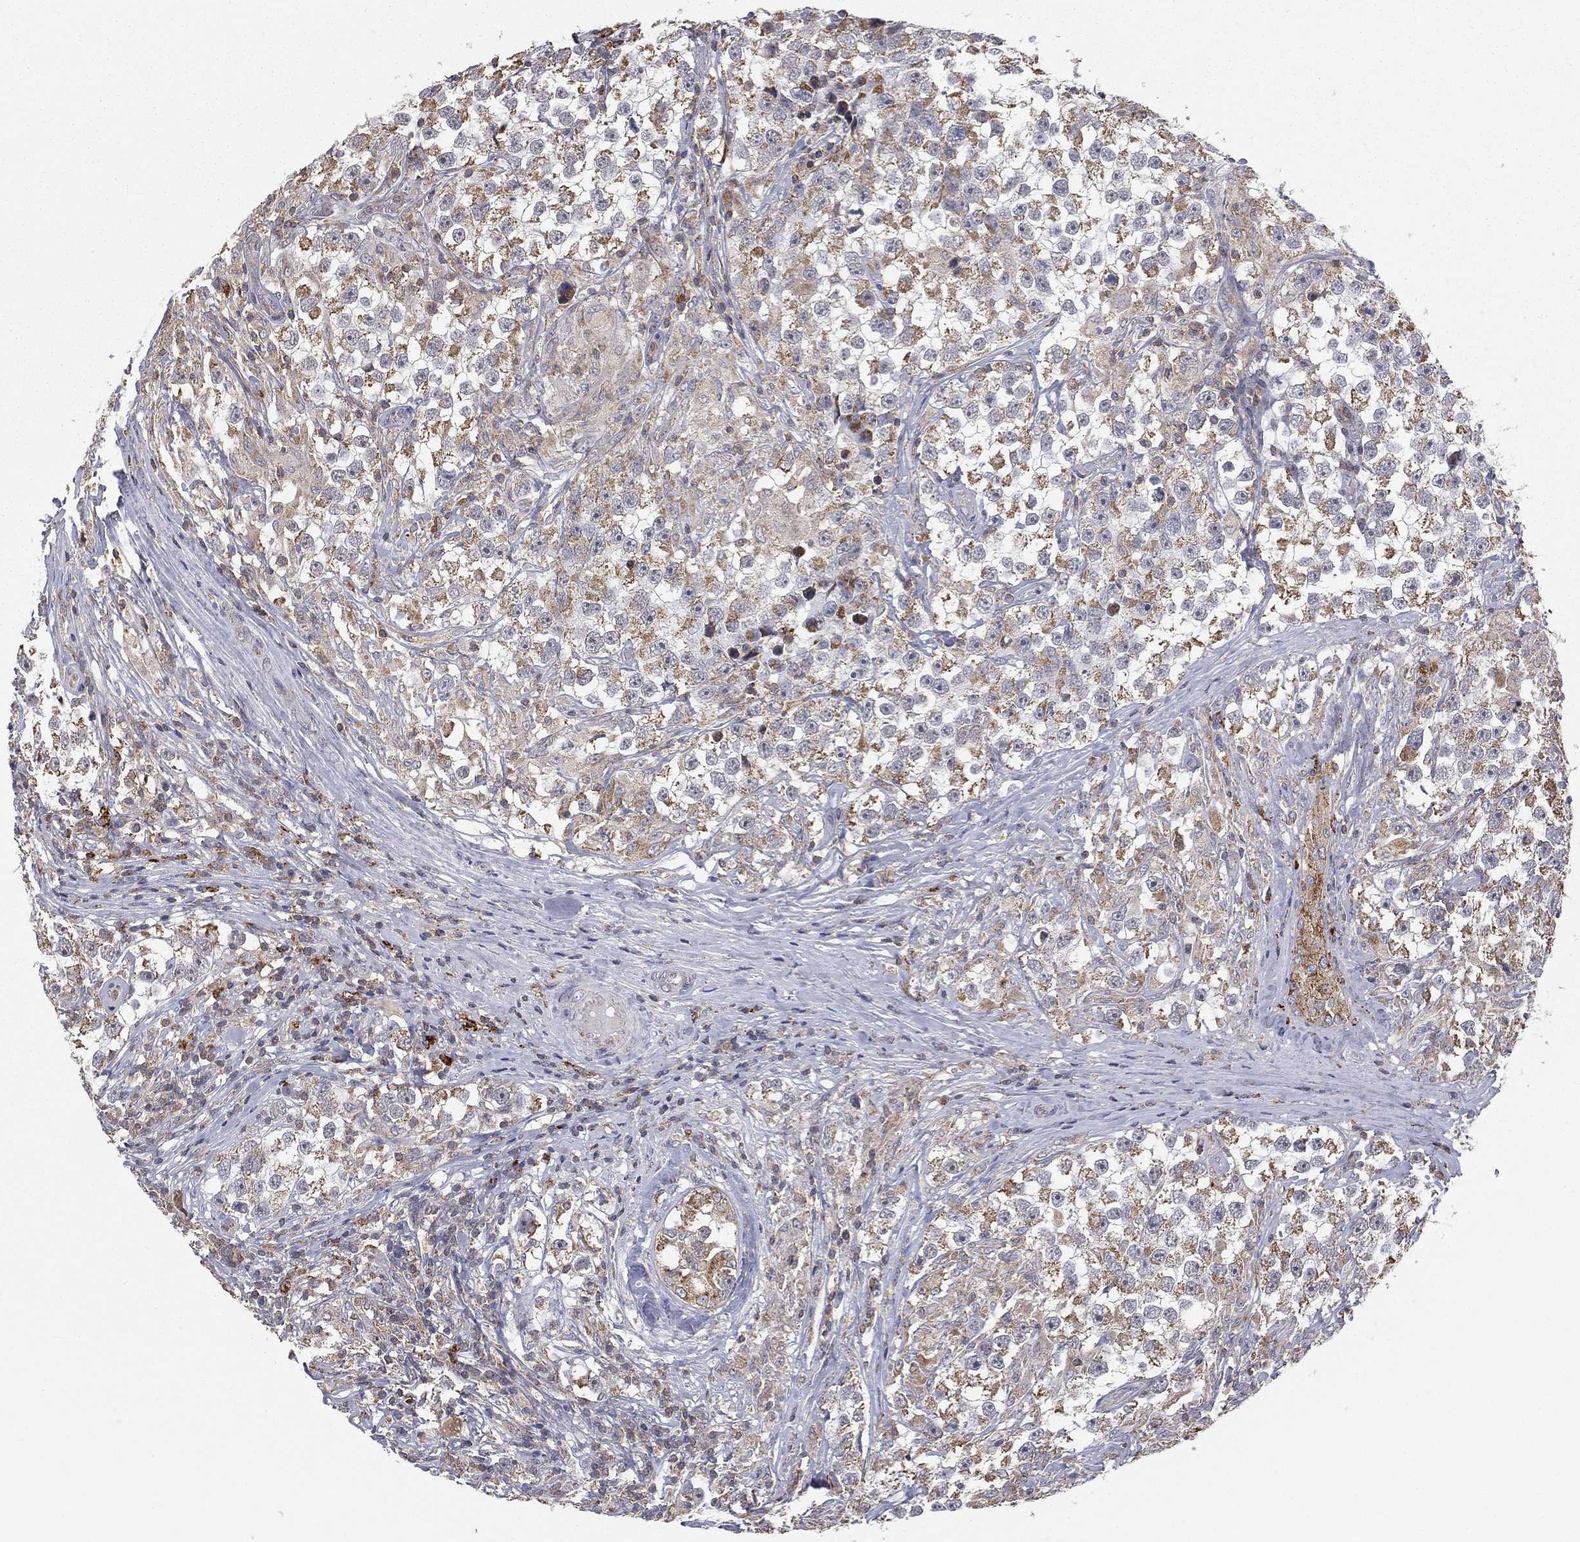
{"staining": {"intensity": "moderate", "quantity": "25%-75%", "location": "cytoplasmic/membranous"}, "tissue": "testis cancer", "cell_type": "Tumor cells", "image_type": "cancer", "snomed": [{"axis": "morphology", "description": "Seminoma, NOS"}, {"axis": "topography", "description": "Testis"}], "caption": "Protein staining shows moderate cytoplasmic/membranous staining in approximately 25%-75% of tumor cells in testis seminoma. The staining is performed using DAB brown chromogen to label protein expression. The nuclei are counter-stained blue using hematoxylin.", "gene": "RIN3", "patient": {"sex": "male", "age": 46}}